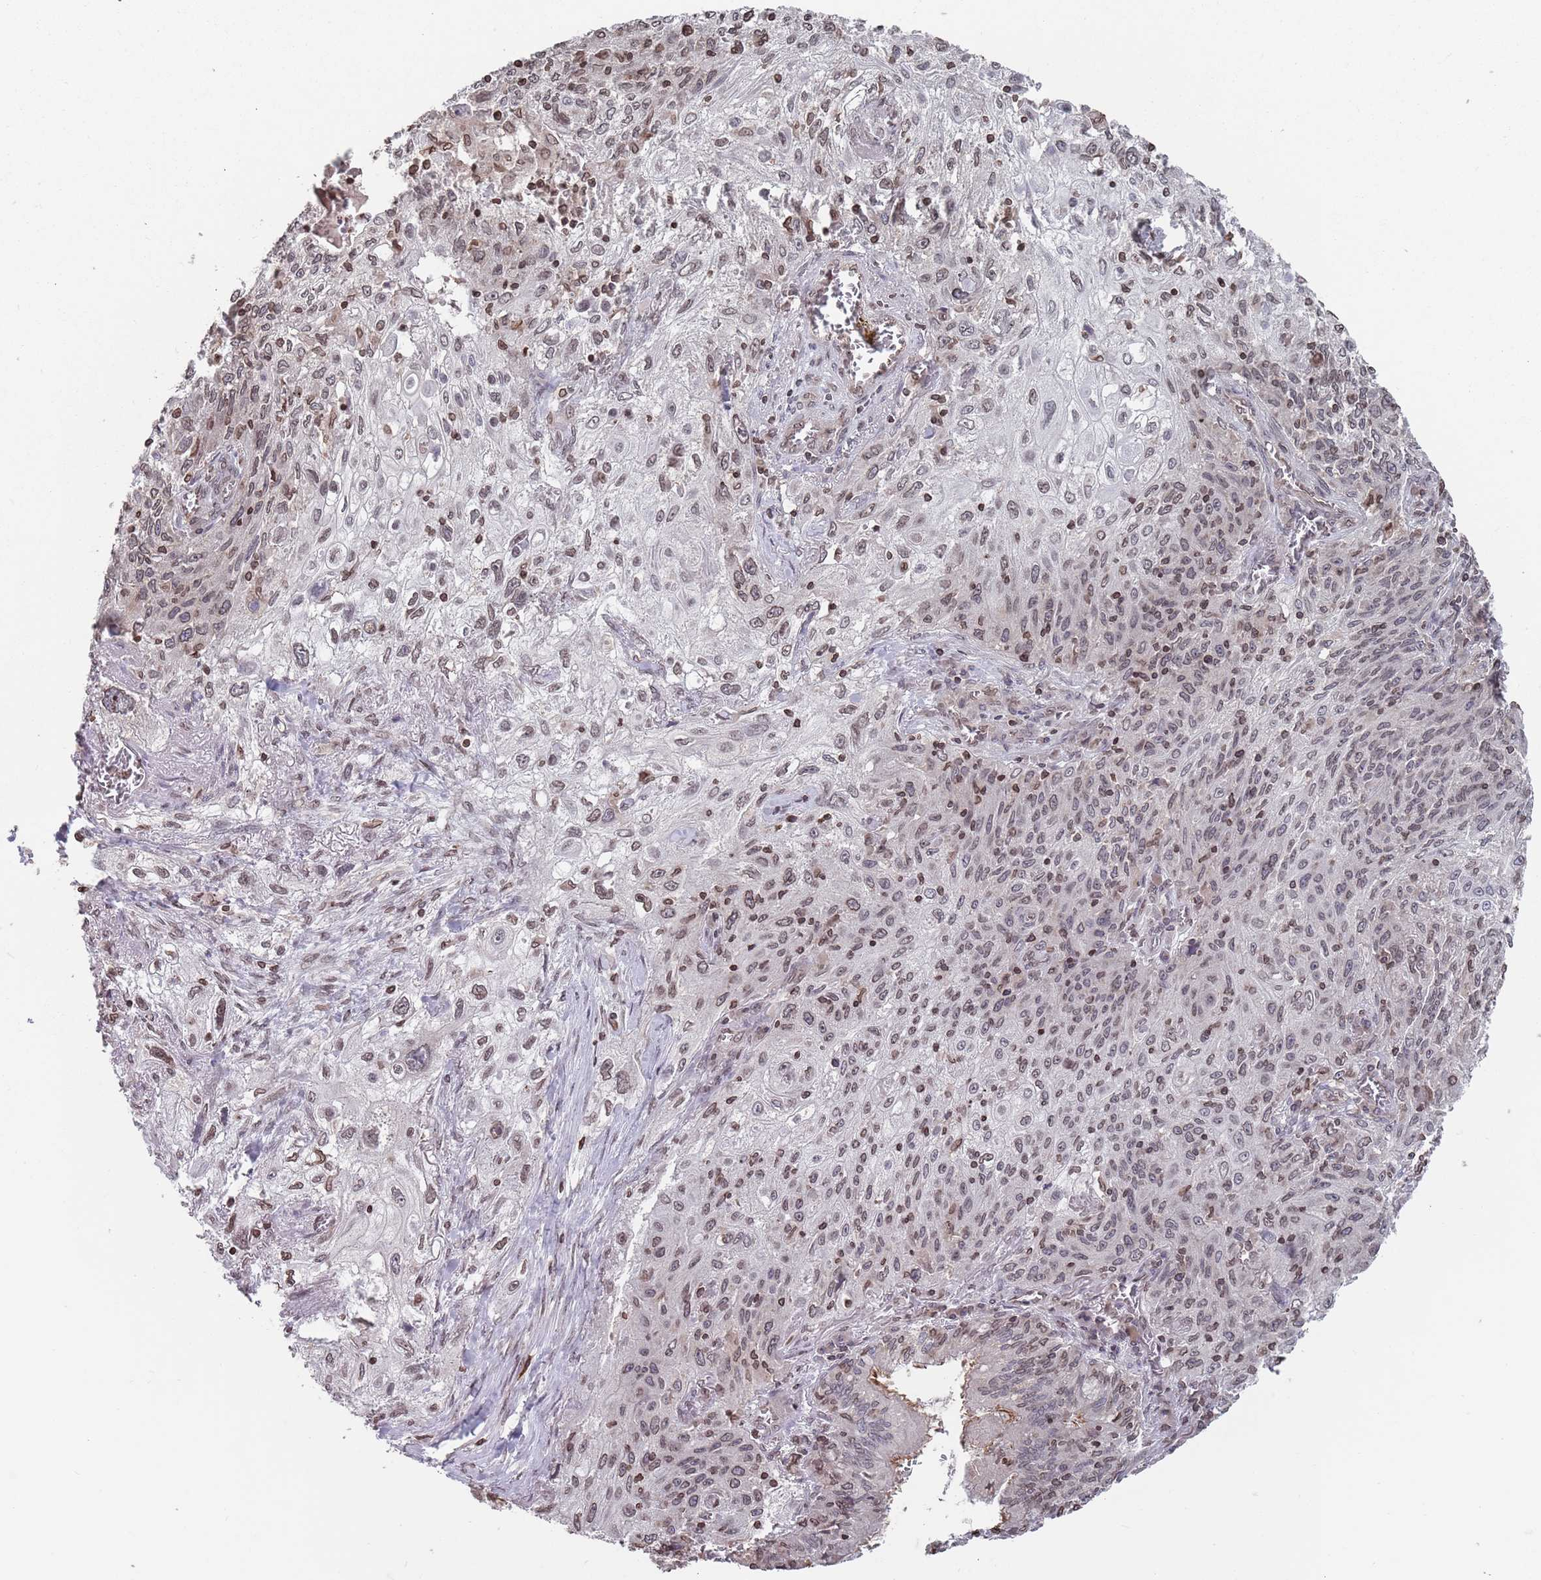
{"staining": {"intensity": "weak", "quantity": ">75%", "location": "cytoplasmic/membranous,nuclear"}, "tissue": "lung cancer", "cell_type": "Tumor cells", "image_type": "cancer", "snomed": [{"axis": "morphology", "description": "Squamous cell carcinoma, NOS"}, {"axis": "topography", "description": "Lung"}], "caption": "Tumor cells reveal low levels of weak cytoplasmic/membranous and nuclear staining in approximately >75% of cells in squamous cell carcinoma (lung). The staining is performed using DAB brown chromogen to label protein expression. The nuclei are counter-stained blue using hematoxylin.", "gene": "SDHAF3", "patient": {"sex": "female", "age": 69}}